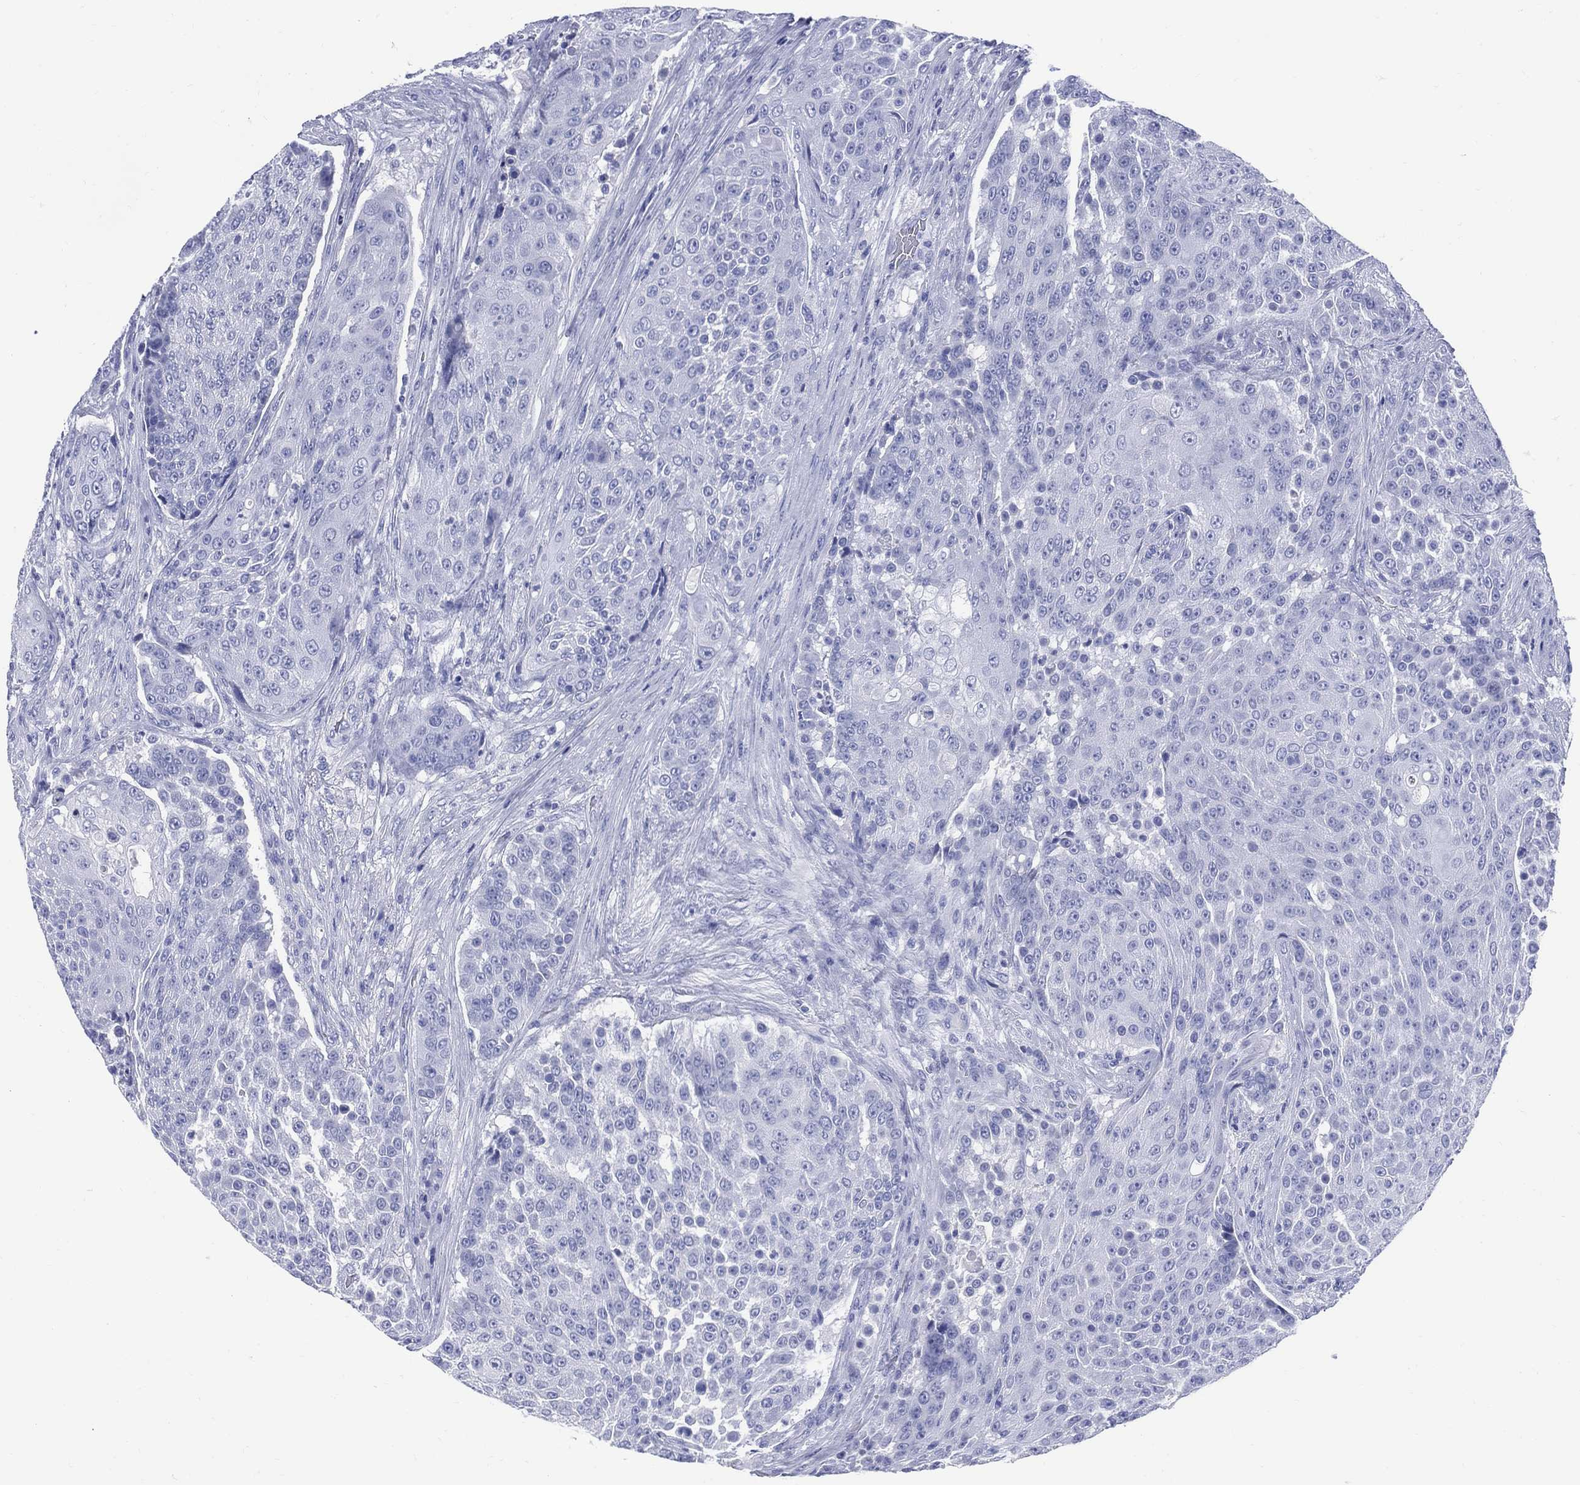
{"staining": {"intensity": "negative", "quantity": "none", "location": "none"}, "tissue": "urothelial cancer", "cell_type": "Tumor cells", "image_type": "cancer", "snomed": [{"axis": "morphology", "description": "Urothelial carcinoma, High grade"}, {"axis": "topography", "description": "Urinary bladder"}], "caption": "The micrograph exhibits no significant positivity in tumor cells of urothelial carcinoma (high-grade). (DAB (3,3'-diaminobenzidine) immunohistochemistry (IHC) visualized using brightfield microscopy, high magnification).", "gene": "LRRD1", "patient": {"sex": "female", "age": 63}}